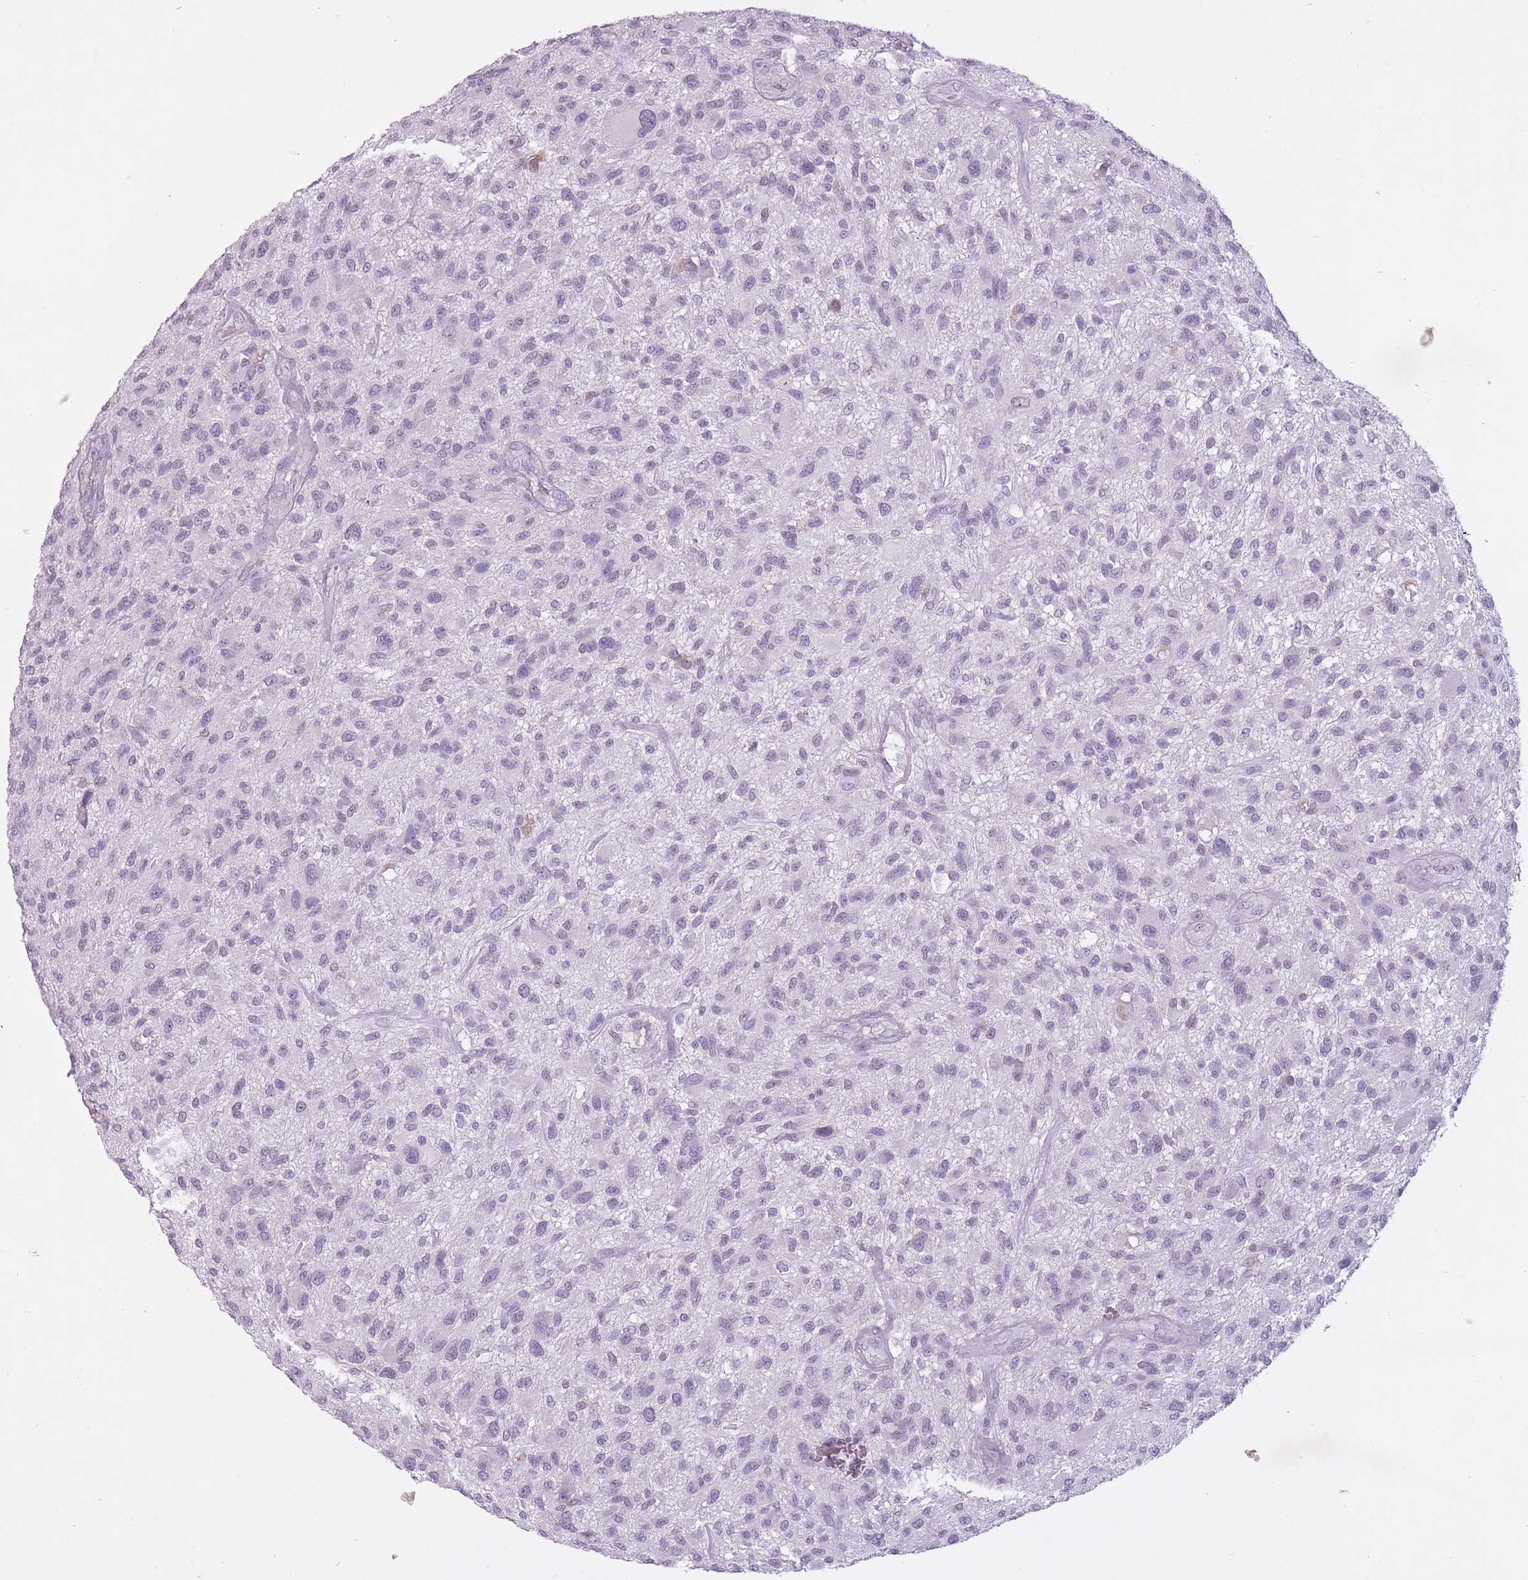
{"staining": {"intensity": "negative", "quantity": "none", "location": "none"}, "tissue": "glioma", "cell_type": "Tumor cells", "image_type": "cancer", "snomed": [{"axis": "morphology", "description": "Glioma, malignant, High grade"}, {"axis": "topography", "description": "Brain"}], "caption": "Glioma was stained to show a protein in brown. There is no significant staining in tumor cells.", "gene": "RFX4", "patient": {"sex": "male", "age": 47}}